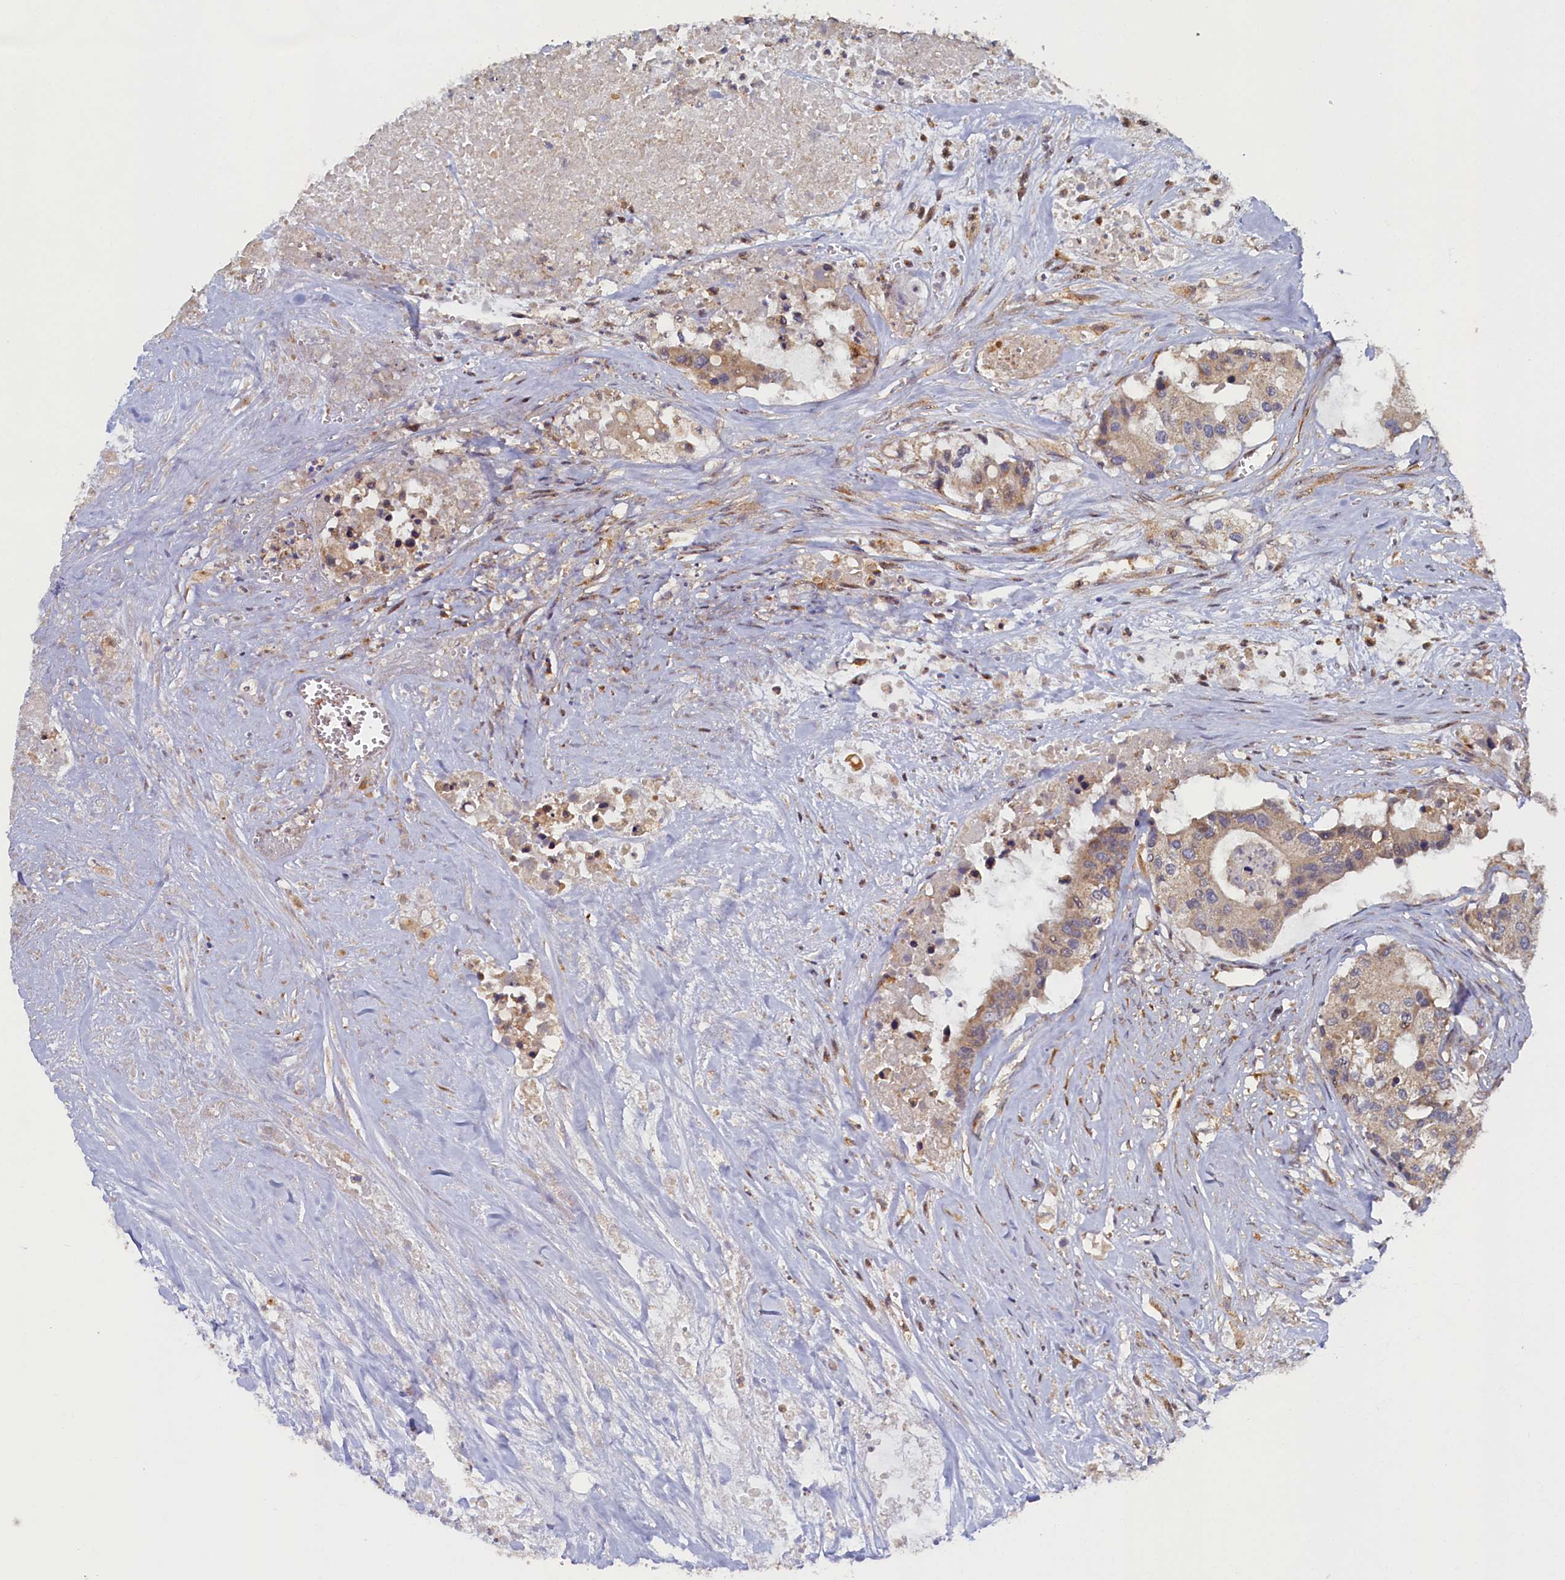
{"staining": {"intensity": "weak", "quantity": "25%-75%", "location": "cytoplasmic/membranous"}, "tissue": "colorectal cancer", "cell_type": "Tumor cells", "image_type": "cancer", "snomed": [{"axis": "morphology", "description": "Adenocarcinoma, NOS"}, {"axis": "topography", "description": "Colon"}], "caption": "A brown stain highlights weak cytoplasmic/membranous positivity of a protein in human colorectal cancer tumor cells. The protein of interest is stained brown, and the nuclei are stained in blue (DAB (3,3'-diaminobenzidine) IHC with brightfield microscopy, high magnification).", "gene": "STX12", "patient": {"sex": "male", "age": 77}}